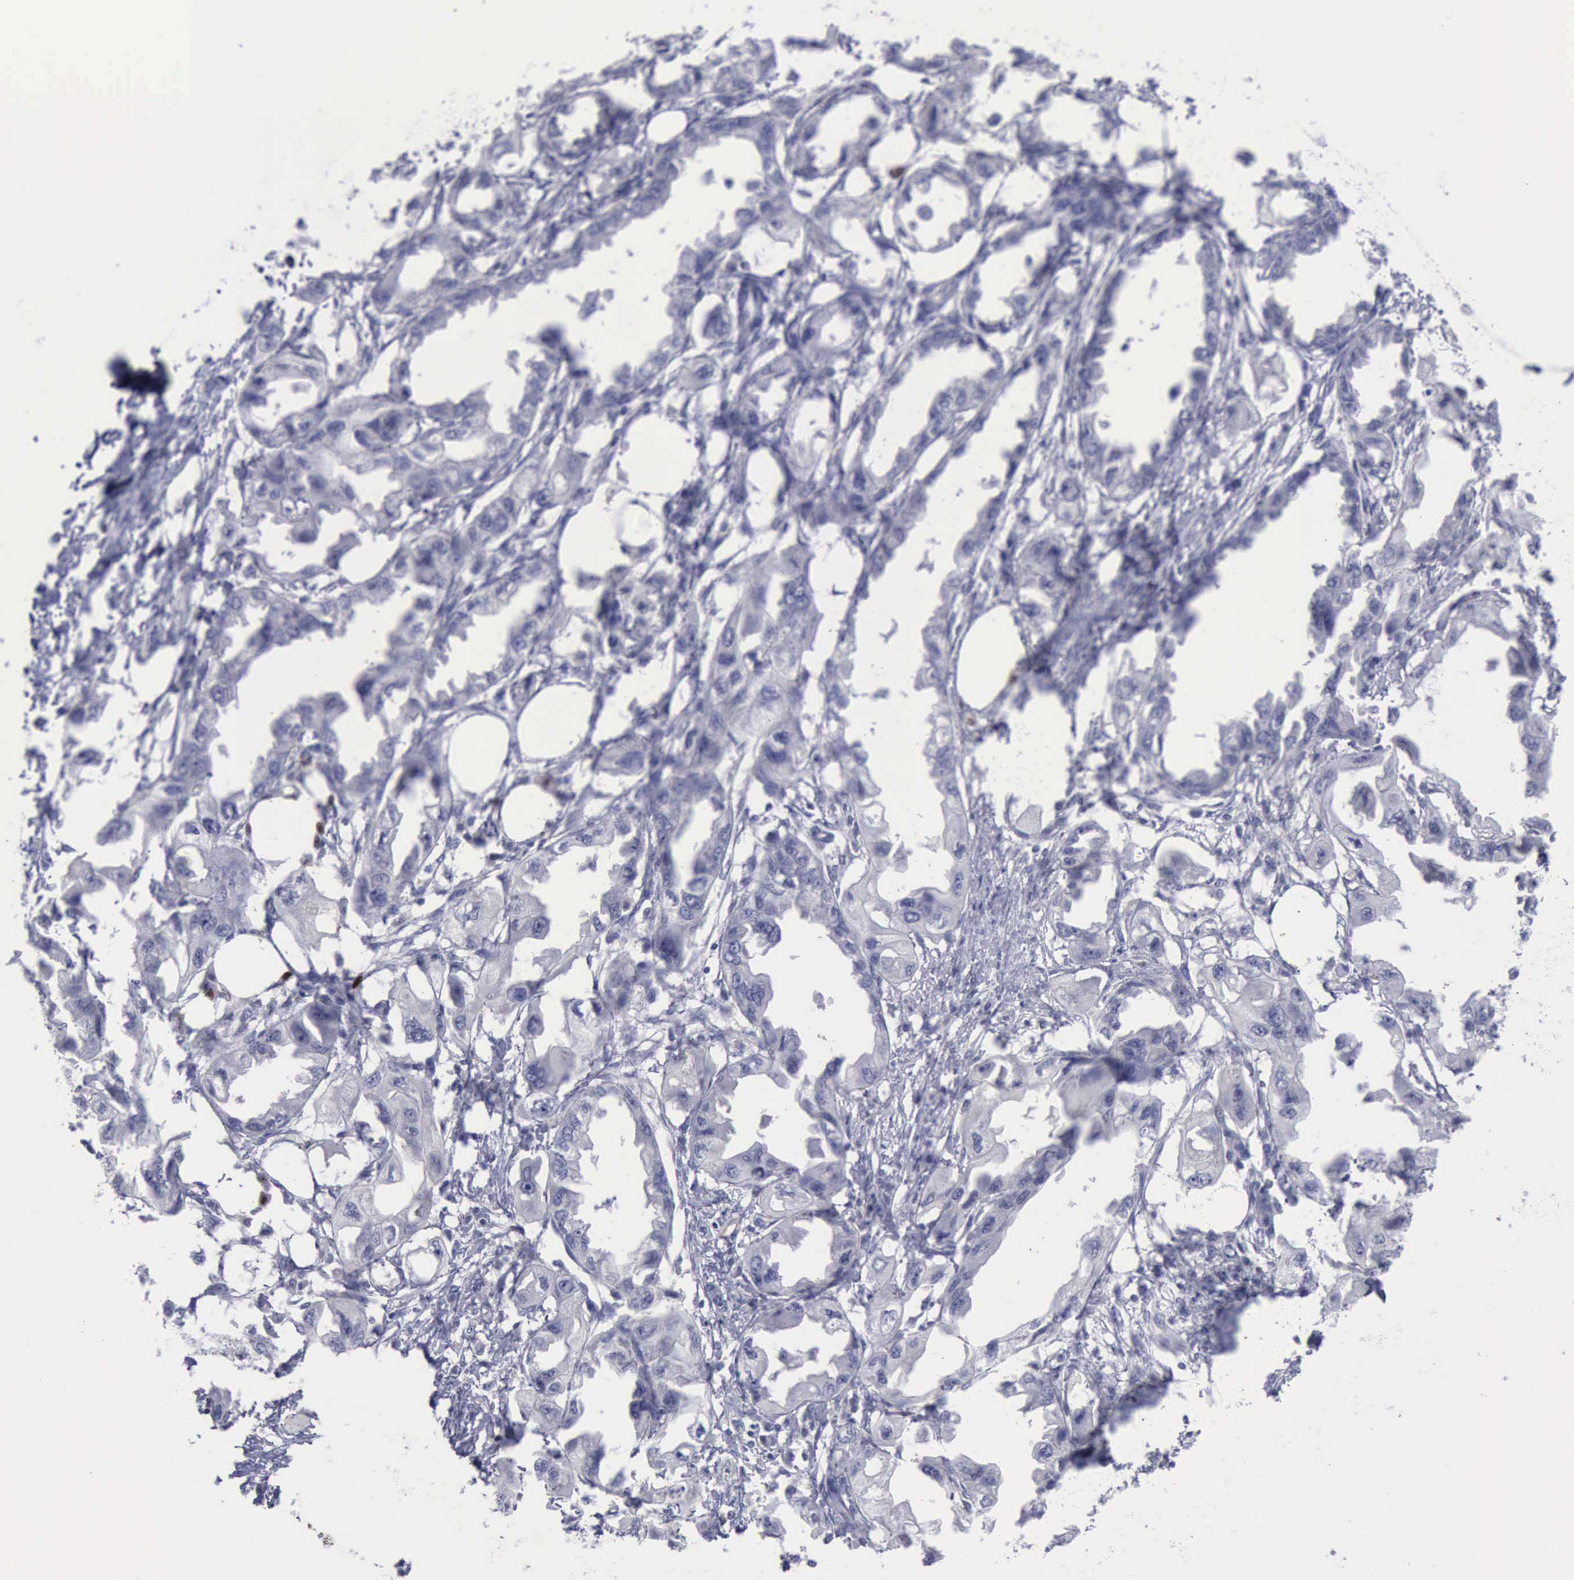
{"staining": {"intensity": "negative", "quantity": "none", "location": "none"}, "tissue": "endometrial cancer", "cell_type": "Tumor cells", "image_type": "cancer", "snomed": [{"axis": "morphology", "description": "Adenocarcinoma, NOS"}, {"axis": "topography", "description": "Endometrium"}], "caption": "The photomicrograph displays no significant staining in tumor cells of endometrial cancer (adenocarcinoma).", "gene": "SATB2", "patient": {"sex": "female", "age": 67}}